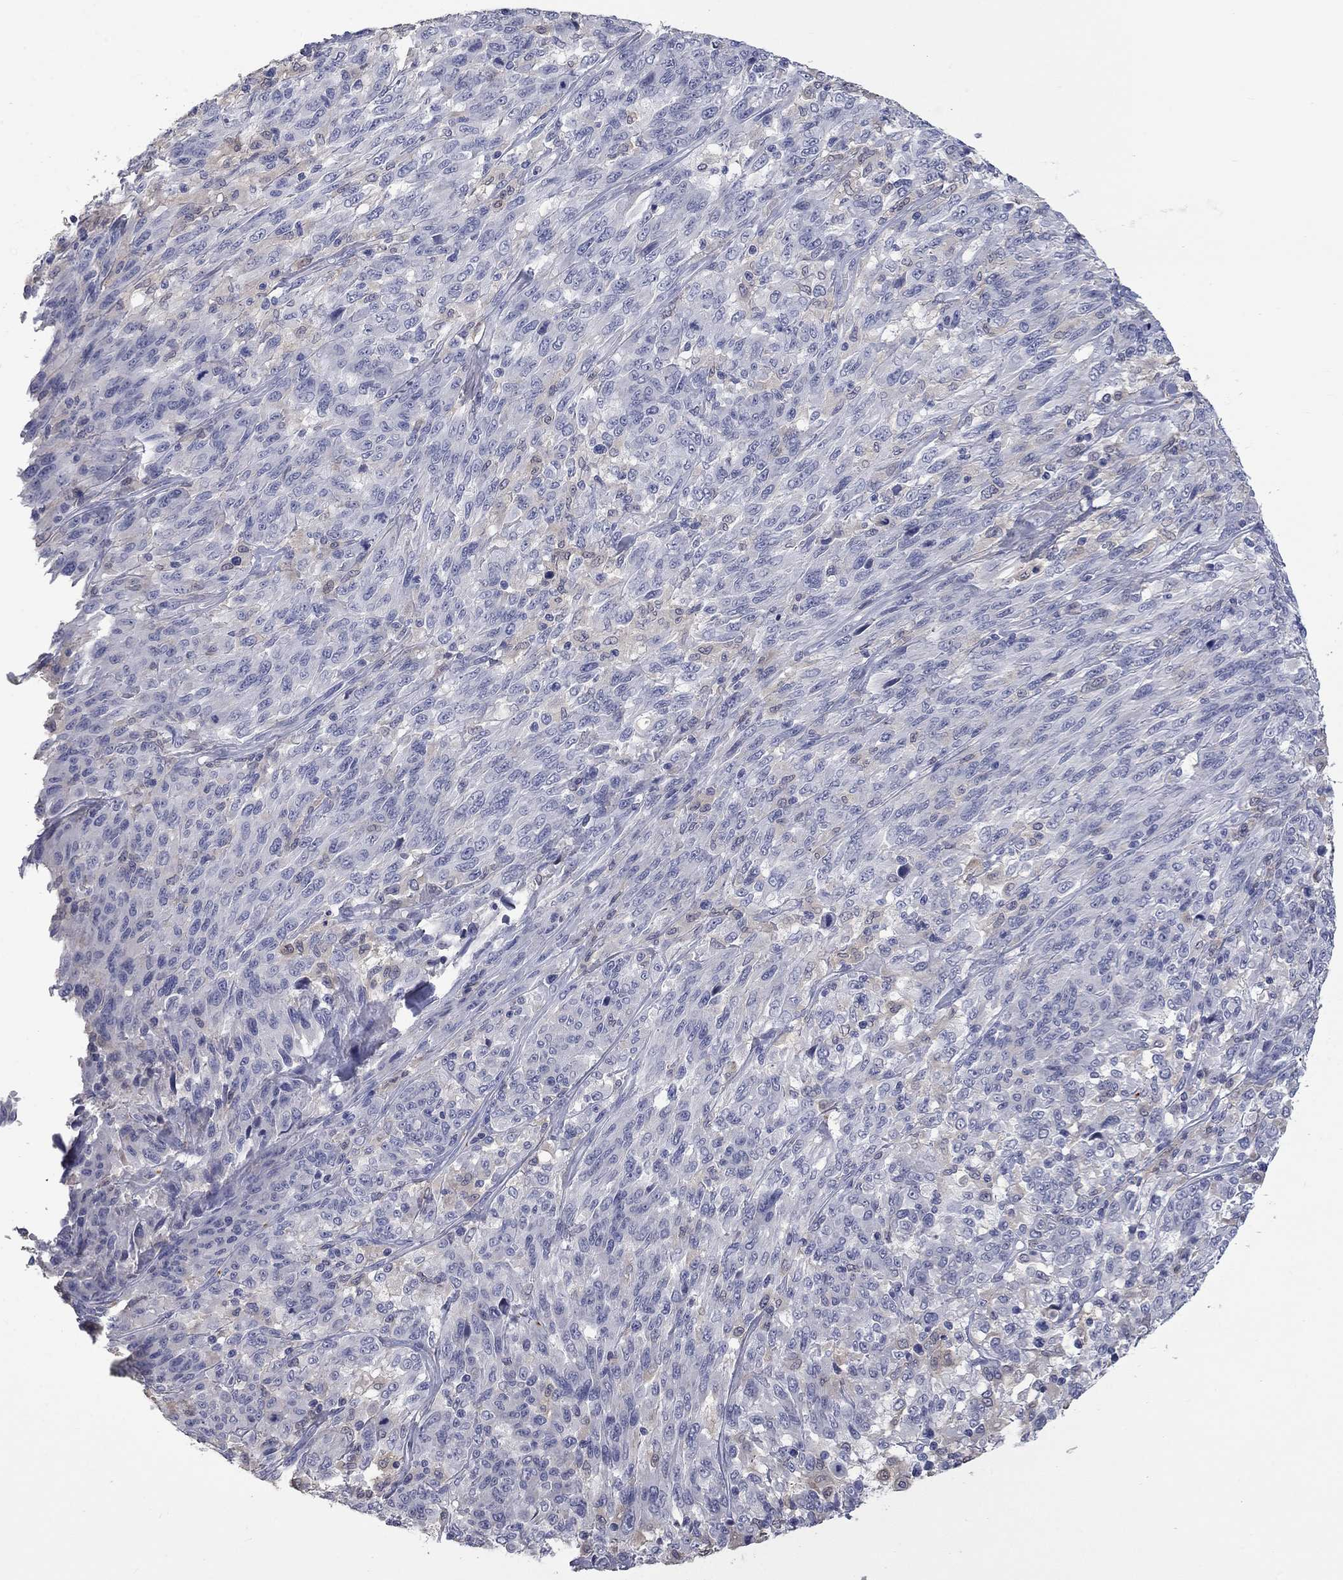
{"staining": {"intensity": "weak", "quantity": "25%-75%", "location": "cytoplasmic/membranous"}, "tissue": "melanoma", "cell_type": "Tumor cells", "image_type": "cancer", "snomed": [{"axis": "morphology", "description": "Malignant melanoma, NOS"}, {"axis": "topography", "description": "Skin"}], "caption": "Malignant melanoma tissue shows weak cytoplasmic/membranous positivity in approximately 25%-75% of tumor cells", "gene": "PLEK", "patient": {"sex": "female", "age": 91}}